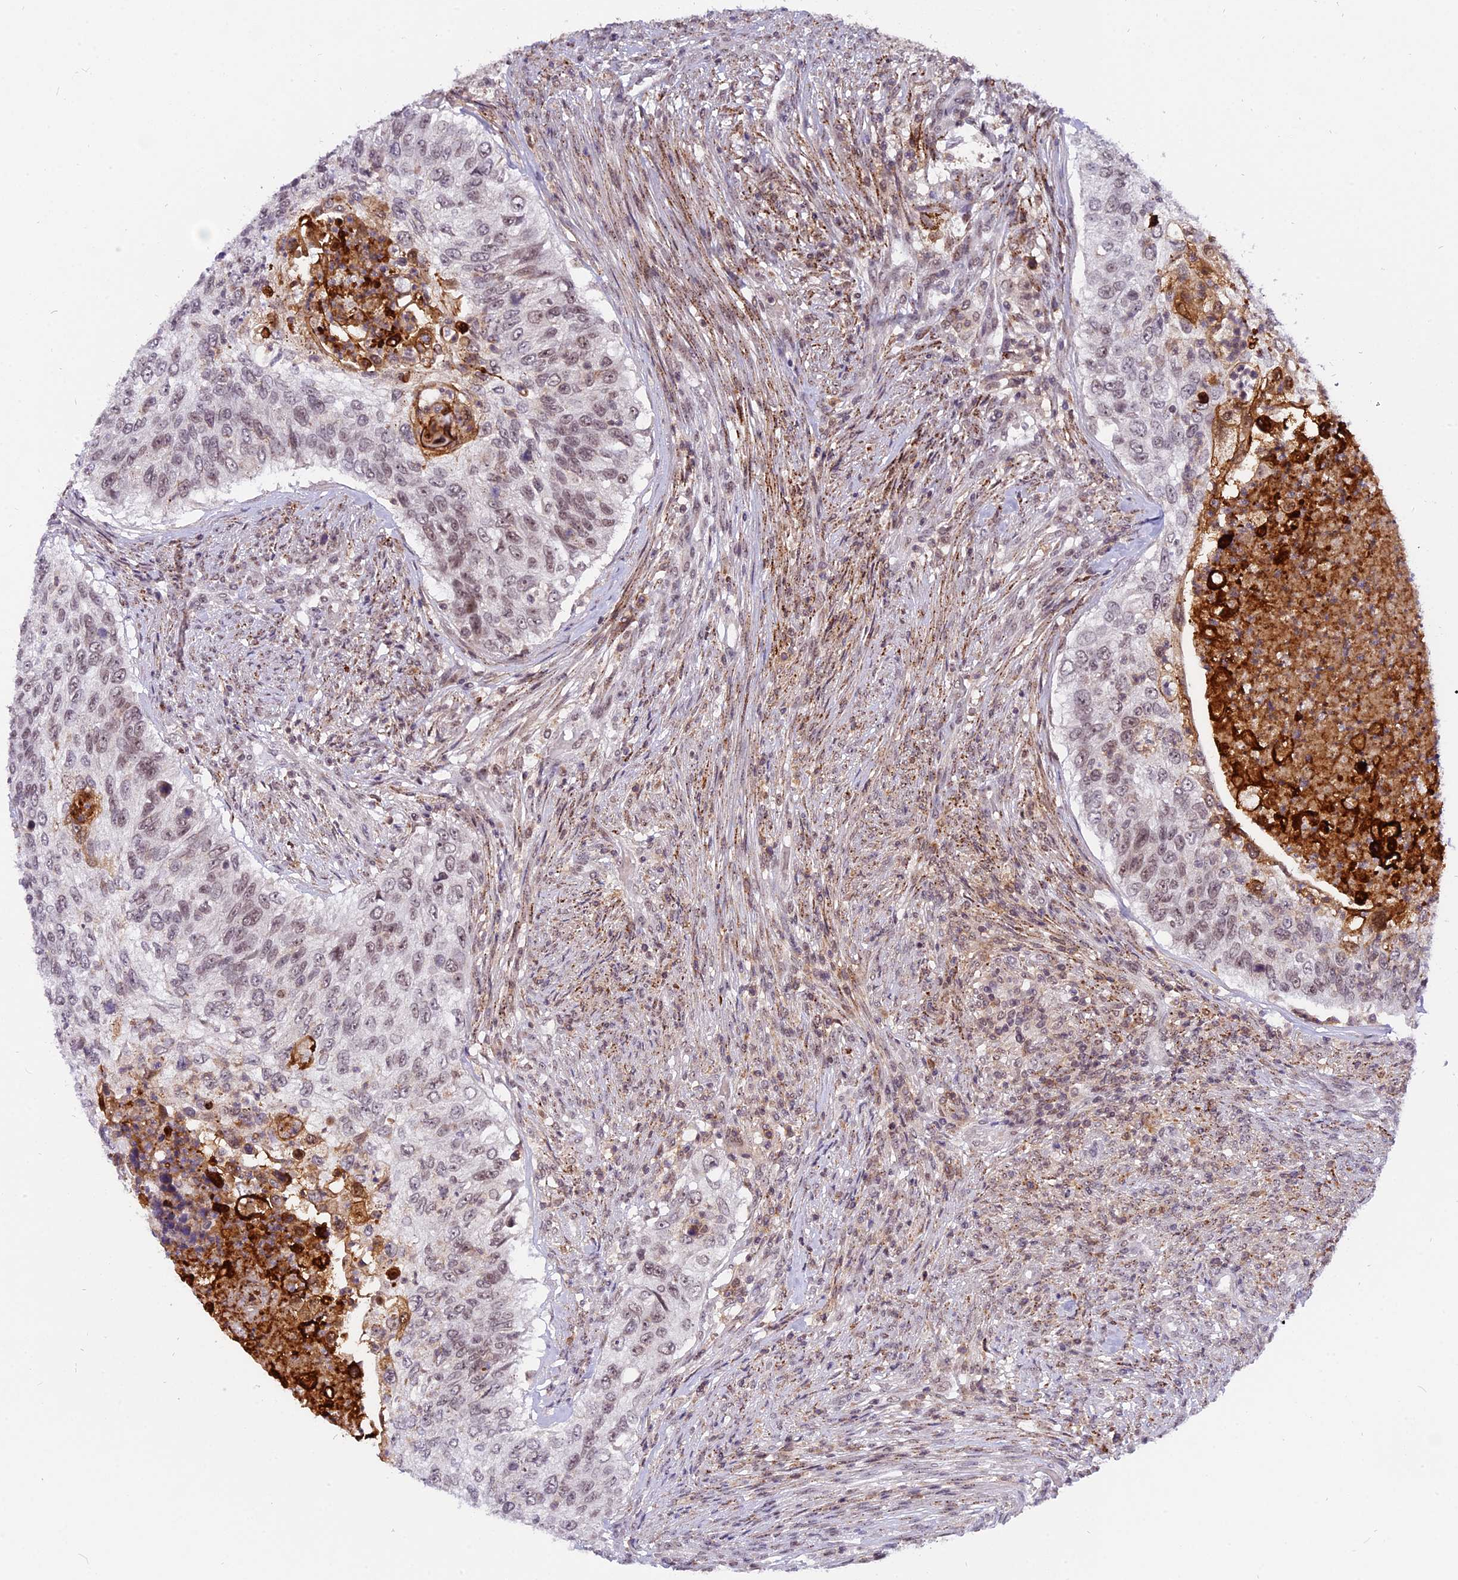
{"staining": {"intensity": "weak", "quantity": ">75%", "location": "nuclear"}, "tissue": "urothelial cancer", "cell_type": "Tumor cells", "image_type": "cancer", "snomed": [{"axis": "morphology", "description": "Urothelial carcinoma, High grade"}, {"axis": "topography", "description": "Urinary bladder"}], "caption": "The immunohistochemical stain labels weak nuclear expression in tumor cells of urothelial carcinoma (high-grade) tissue.", "gene": "TADA3", "patient": {"sex": "female", "age": 60}}